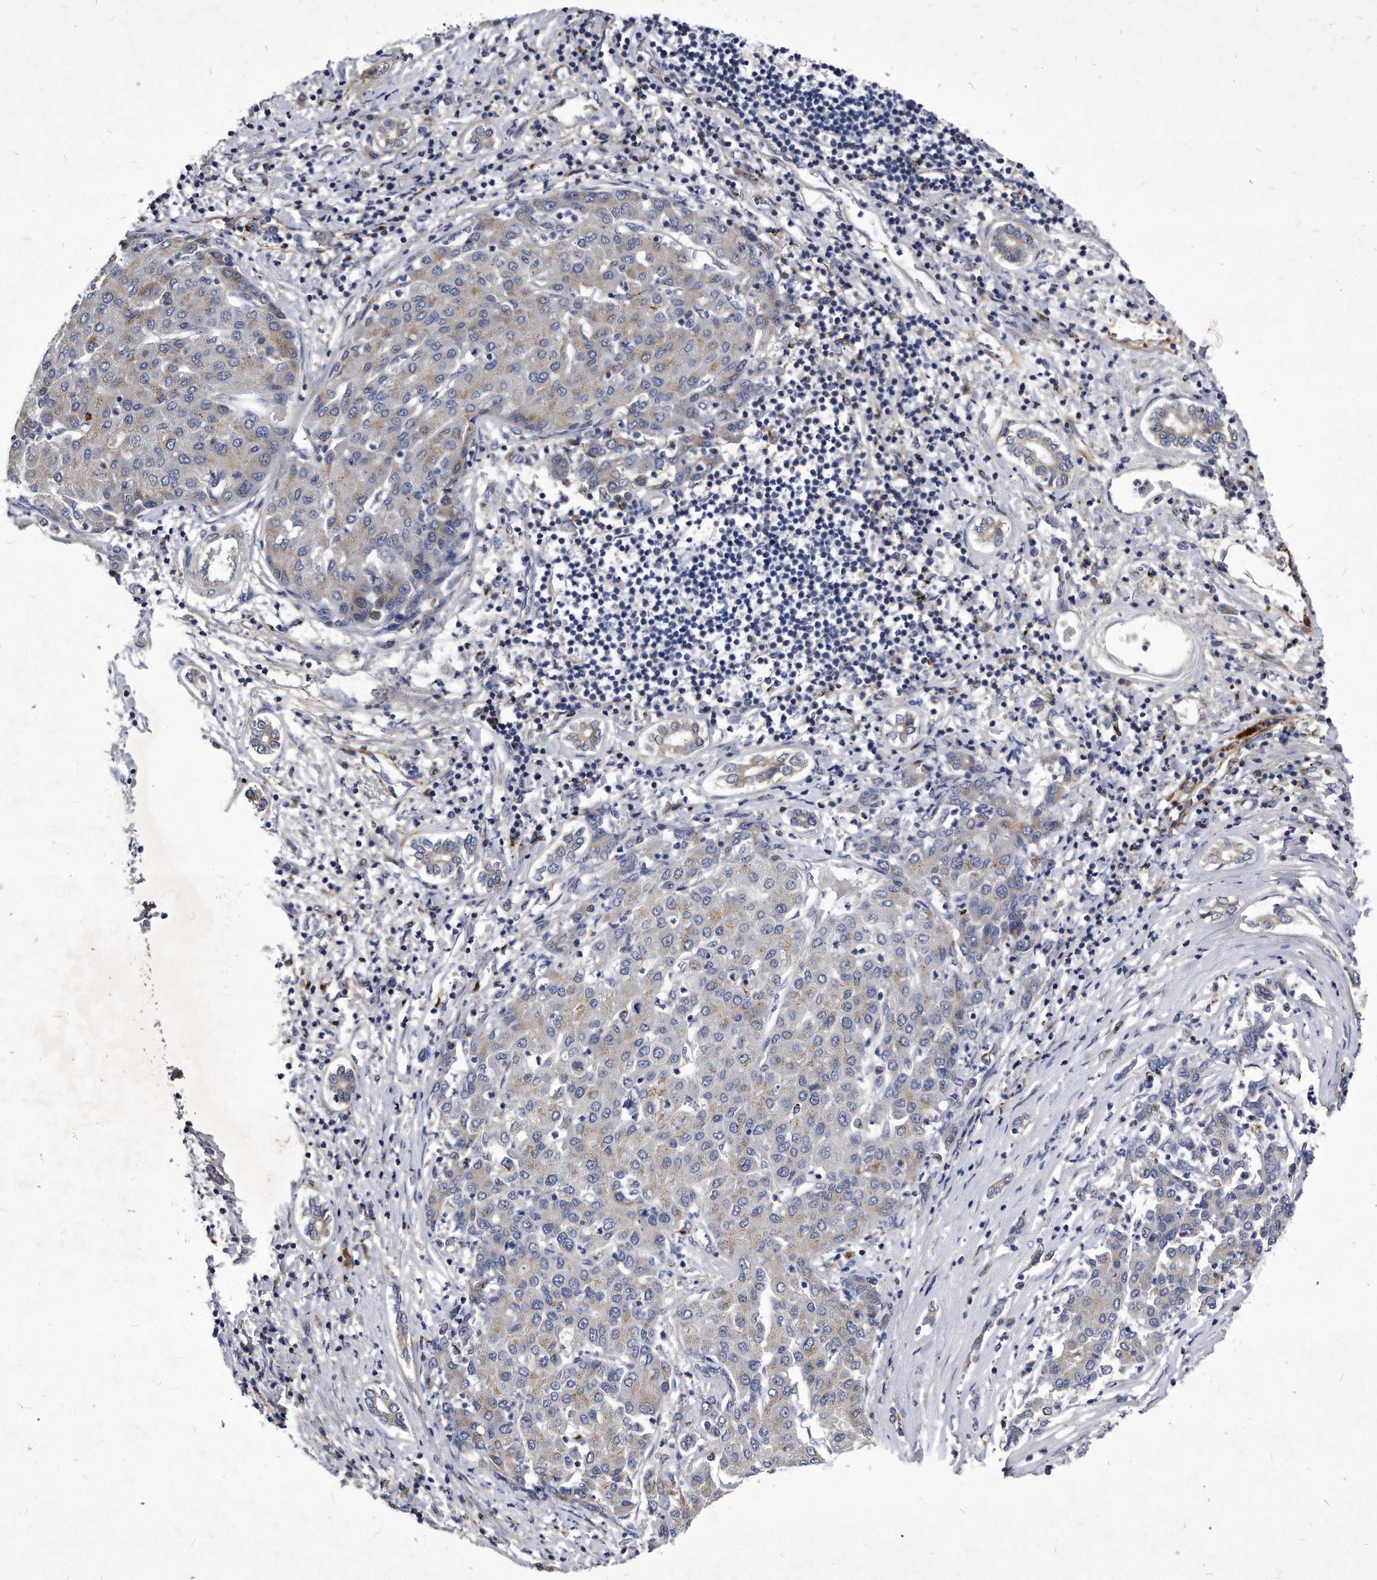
{"staining": {"intensity": "weak", "quantity": "25%-75%", "location": "cytoplasmic/membranous"}, "tissue": "liver cancer", "cell_type": "Tumor cells", "image_type": "cancer", "snomed": [{"axis": "morphology", "description": "Carcinoma, Hepatocellular, NOS"}, {"axis": "topography", "description": "Liver"}], "caption": "Hepatocellular carcinoma (liver) was stained to show a protein in brown. There is low levels of weak cytoplasmic/membranous positivity in about 25%-75% of tumor cells.", "gene": "MGAT4A", "patient": {"sex": "male", "age": 65}}